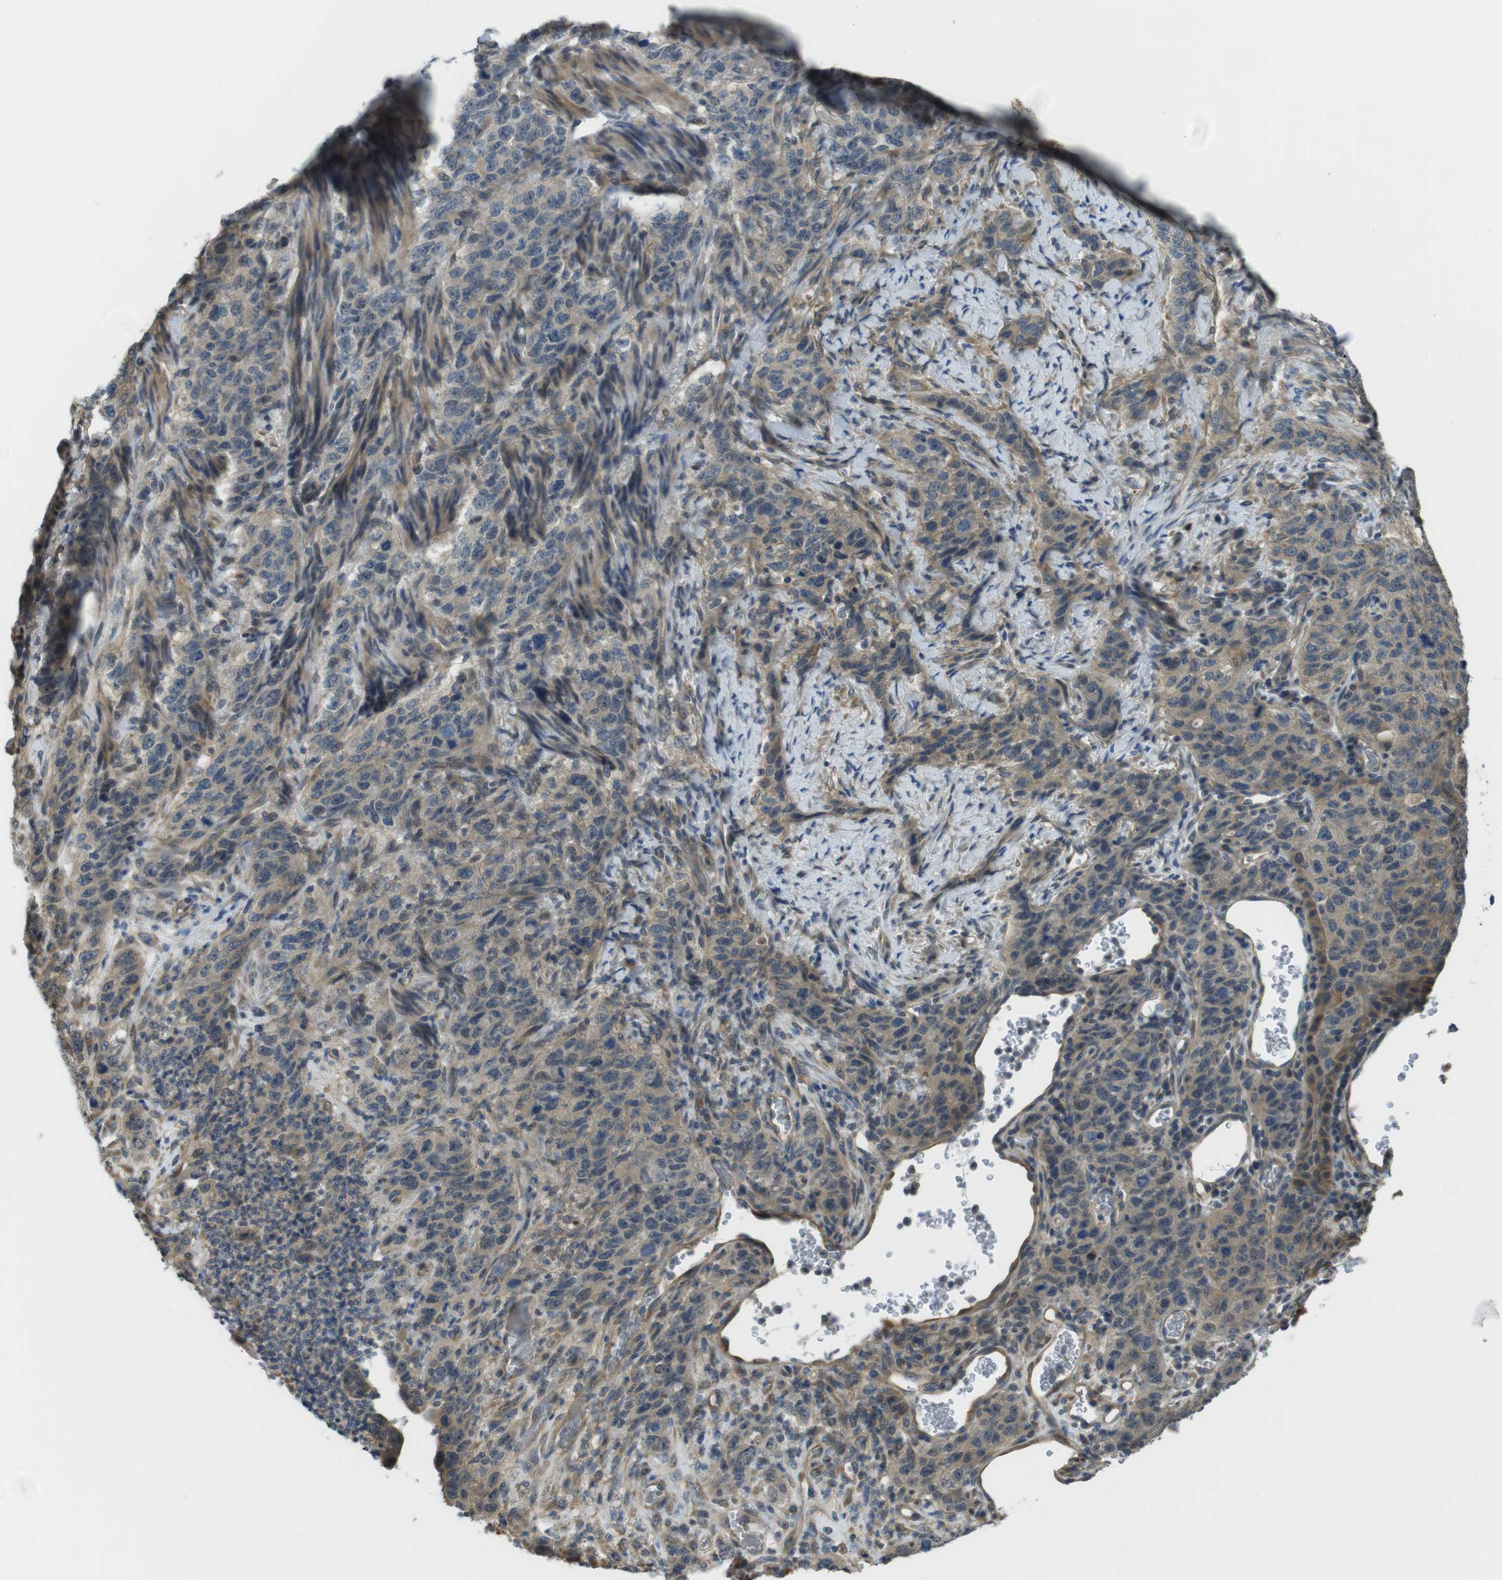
{"staining": {"intensity": "weak", "quantity": ">75%", "location": "cytoplasmic/membranous"}, "tissue": "stomach cancer", "cell_type": "Tumor cells", "image_type": "cancer", "snomed": [{"axis": "morphology", "description": "Adenocarcinoma, NOS"}, {"axis": "topography", "description": "Stomach"}], "caption": "Stomach adenocarcinoma stained with DAB (3,3'-diaminobenzidine) IHC shows low levels of weak cytoplasmic/membranous staining in about >75% of tumor cells.", "gene": "ABHD15", "patient": {"sex": "male", "age": 48}}